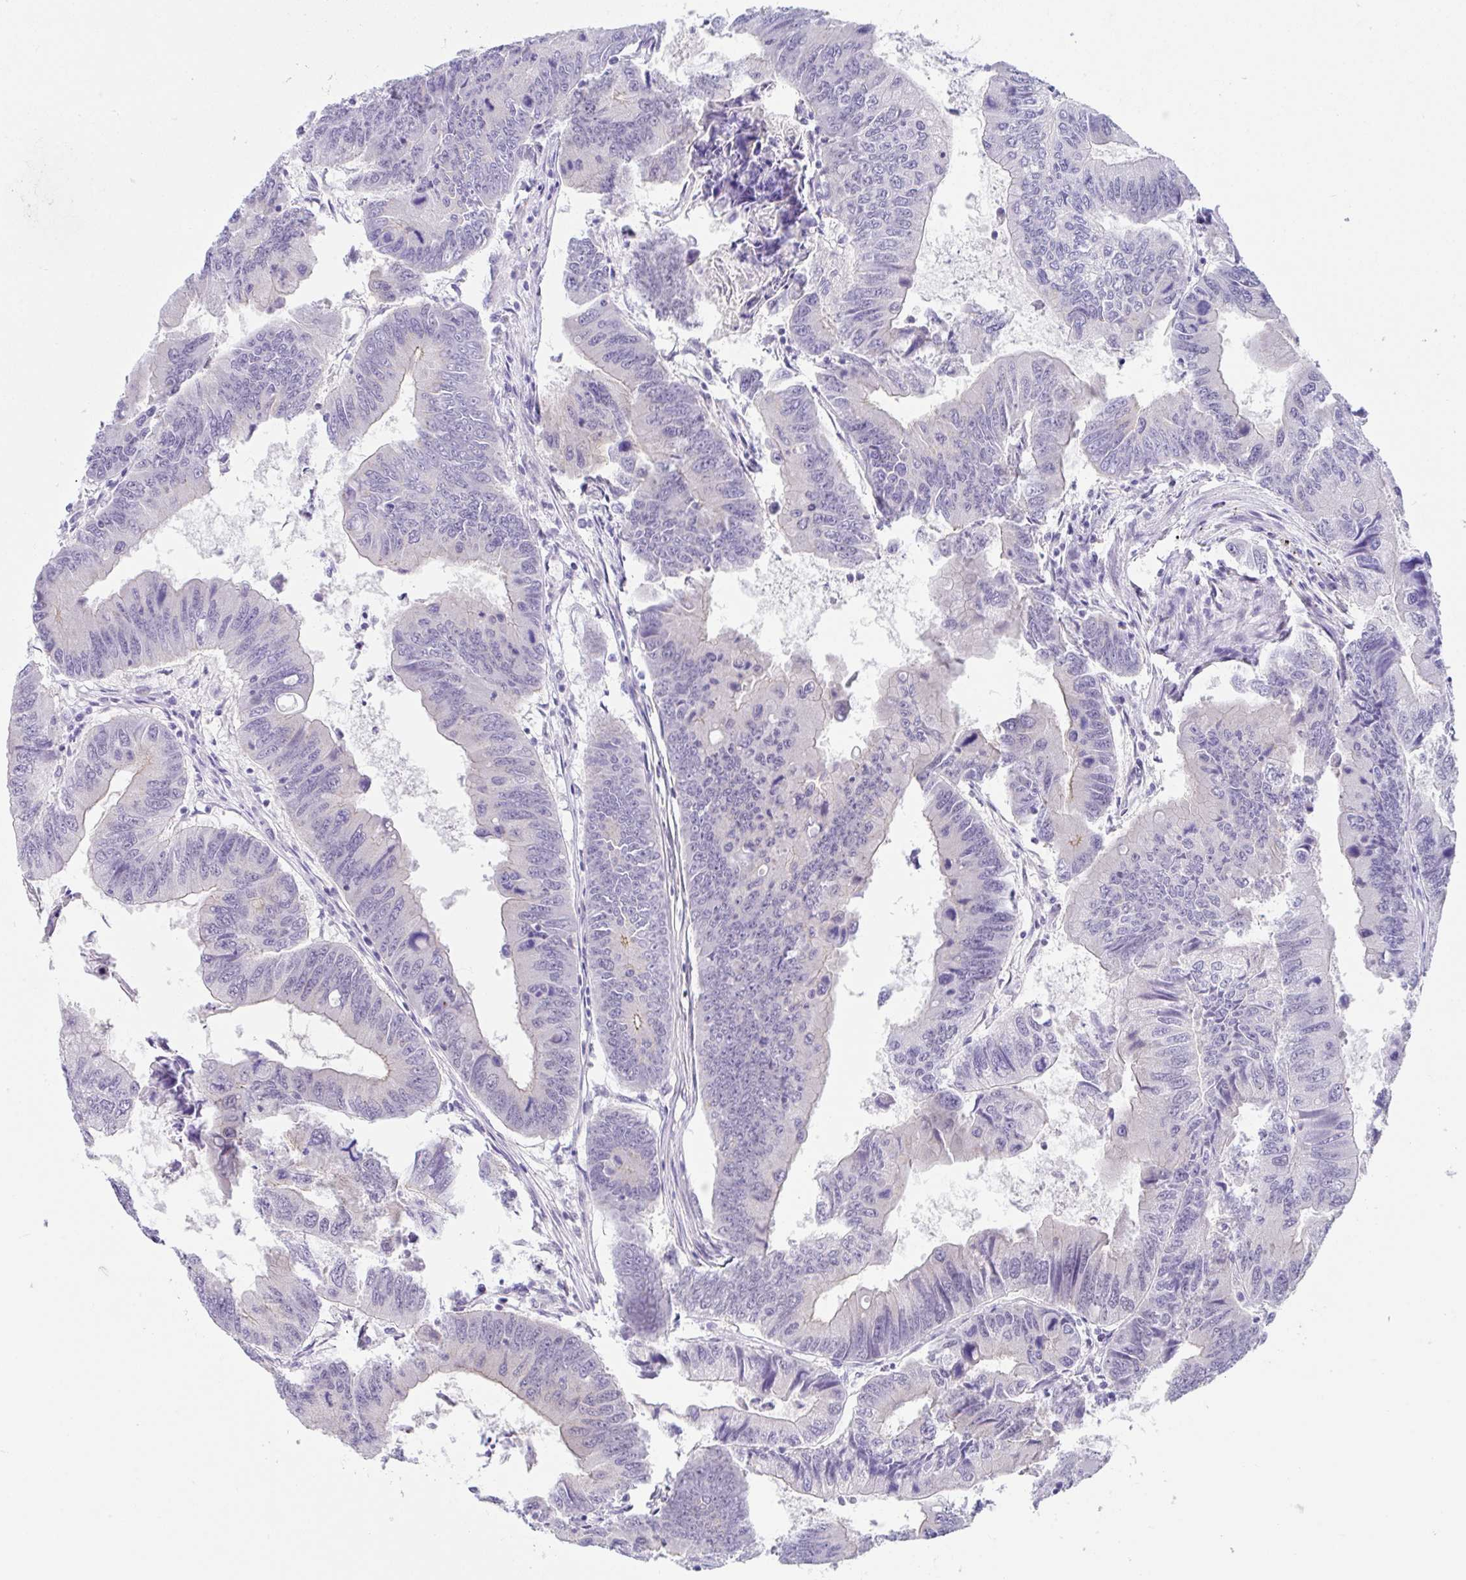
{"staining": {"intensity": "negative", "quantity": "none", "location": "none"}, "tissue": "colorectal cancer", "cell_type": "Tumor cells", "image_type": "cancer", "snomed": [{"axis": "morphology", "description": "Adenocarcinoma, NOS"}, {"axis": "topography", "description": "Colon"}], "caption": "High power microscopy micrograph of an IHC histopathology image of colorectal adenocarcinoma, revealing no significant positivity in tumor cells.", "gene": "CGNL1", "patient": {"sex": "male", "age": 53}}